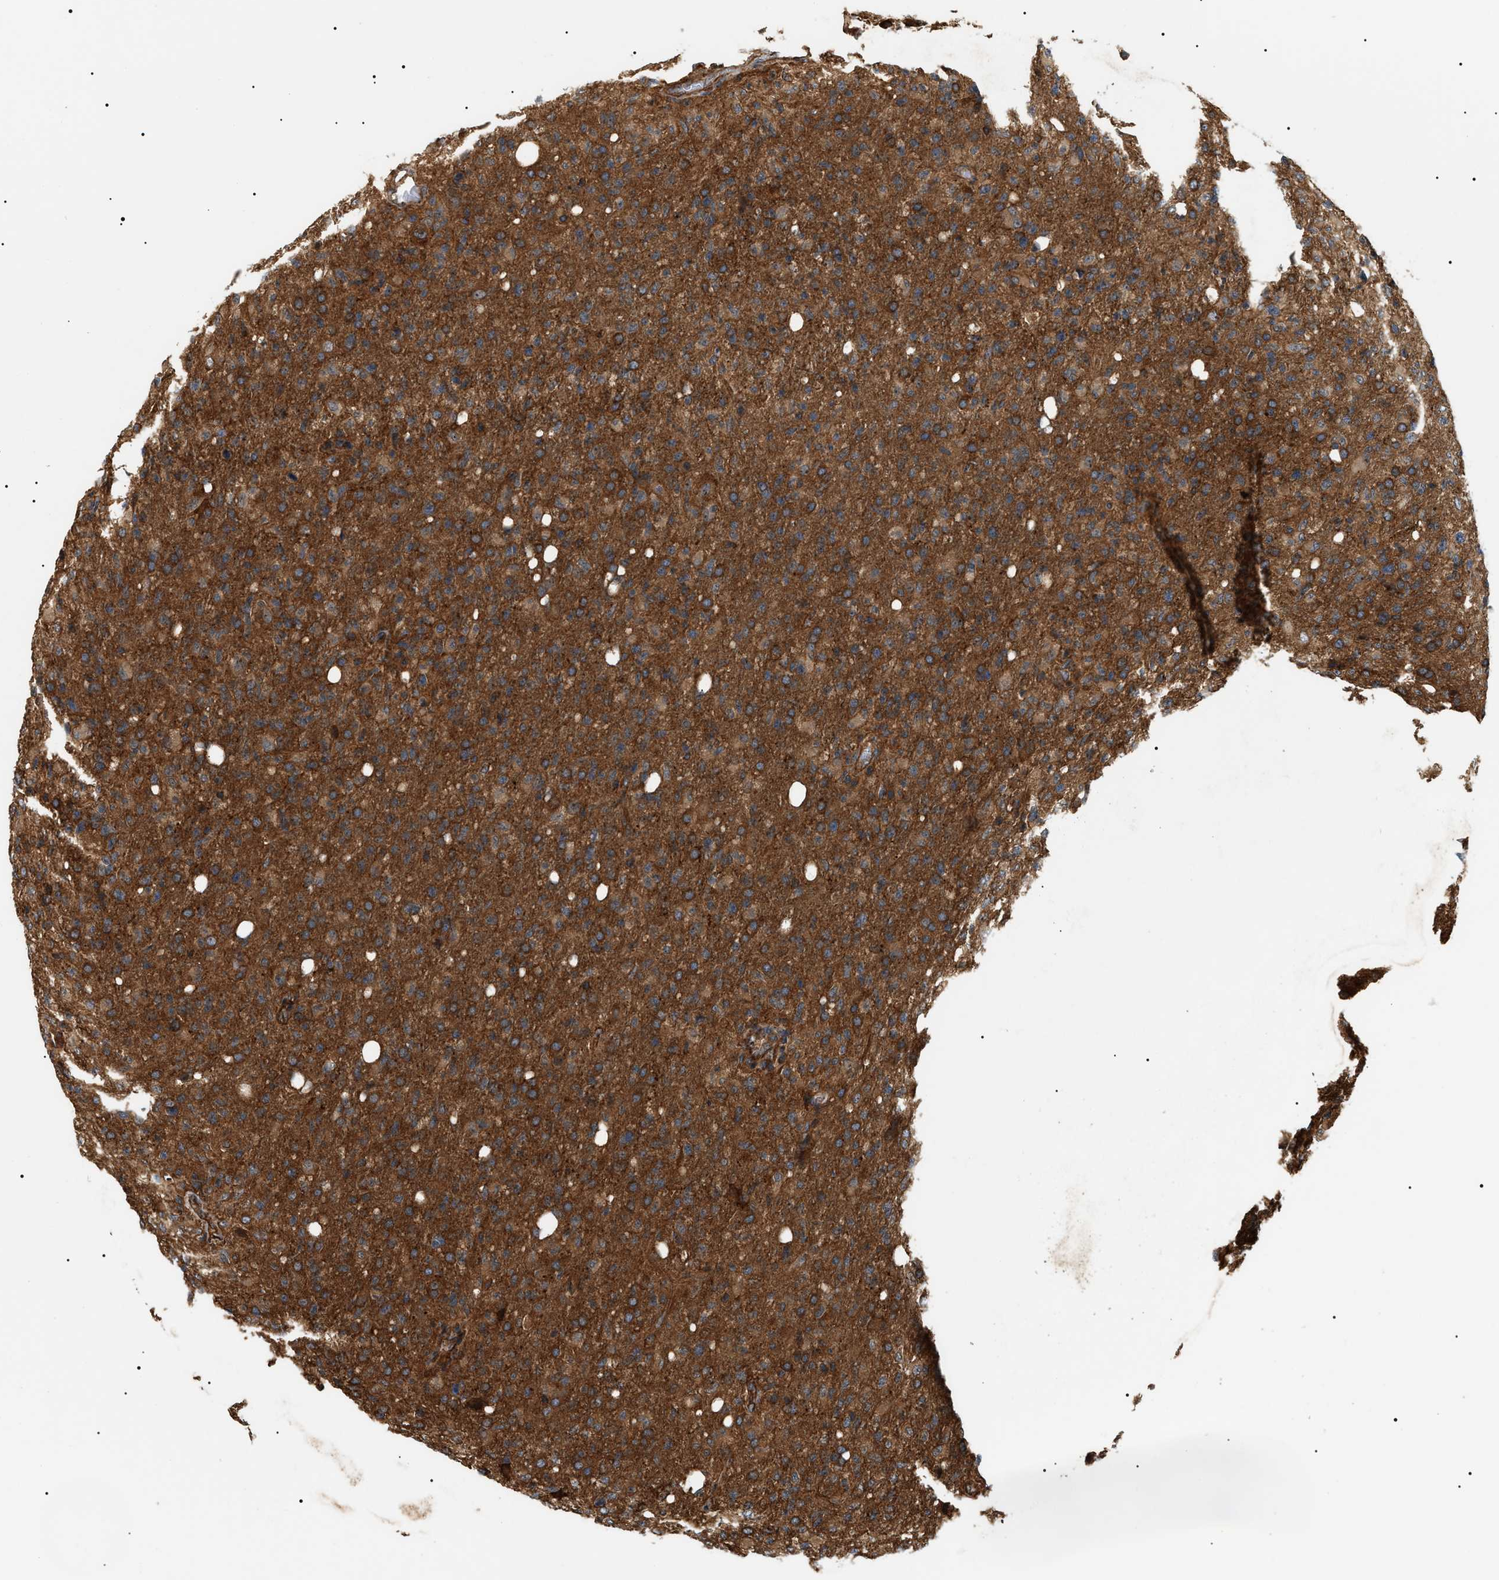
{"staining": {"intensity": "moderate", "quantity": ">75%", "location": "cytoplasmic/membranous"}, "tissue": "glioma", "cell_type": "Tumor cells", "image_type": "cancer", "snomed": [{"axis": "morphology", "description": "Glioma, malignant, High grade"}, {"axis": "topography", "description": "Brain"}], "caption": "DAB (3,3'-diaminobenzidine) immunohistochemical staining of human malignant glioma (high-grade) displays moderate cytoplasmic/membranous protein staining in about >75% of tumor cells. The staining was performed using DAB to visualize the protein expression in brown, while the nuclei were stained in blue with hematoxylin (Magnification: 20x).", "gene": "SH3GLB2", "patient": {"sex": "female", "age": 57}}